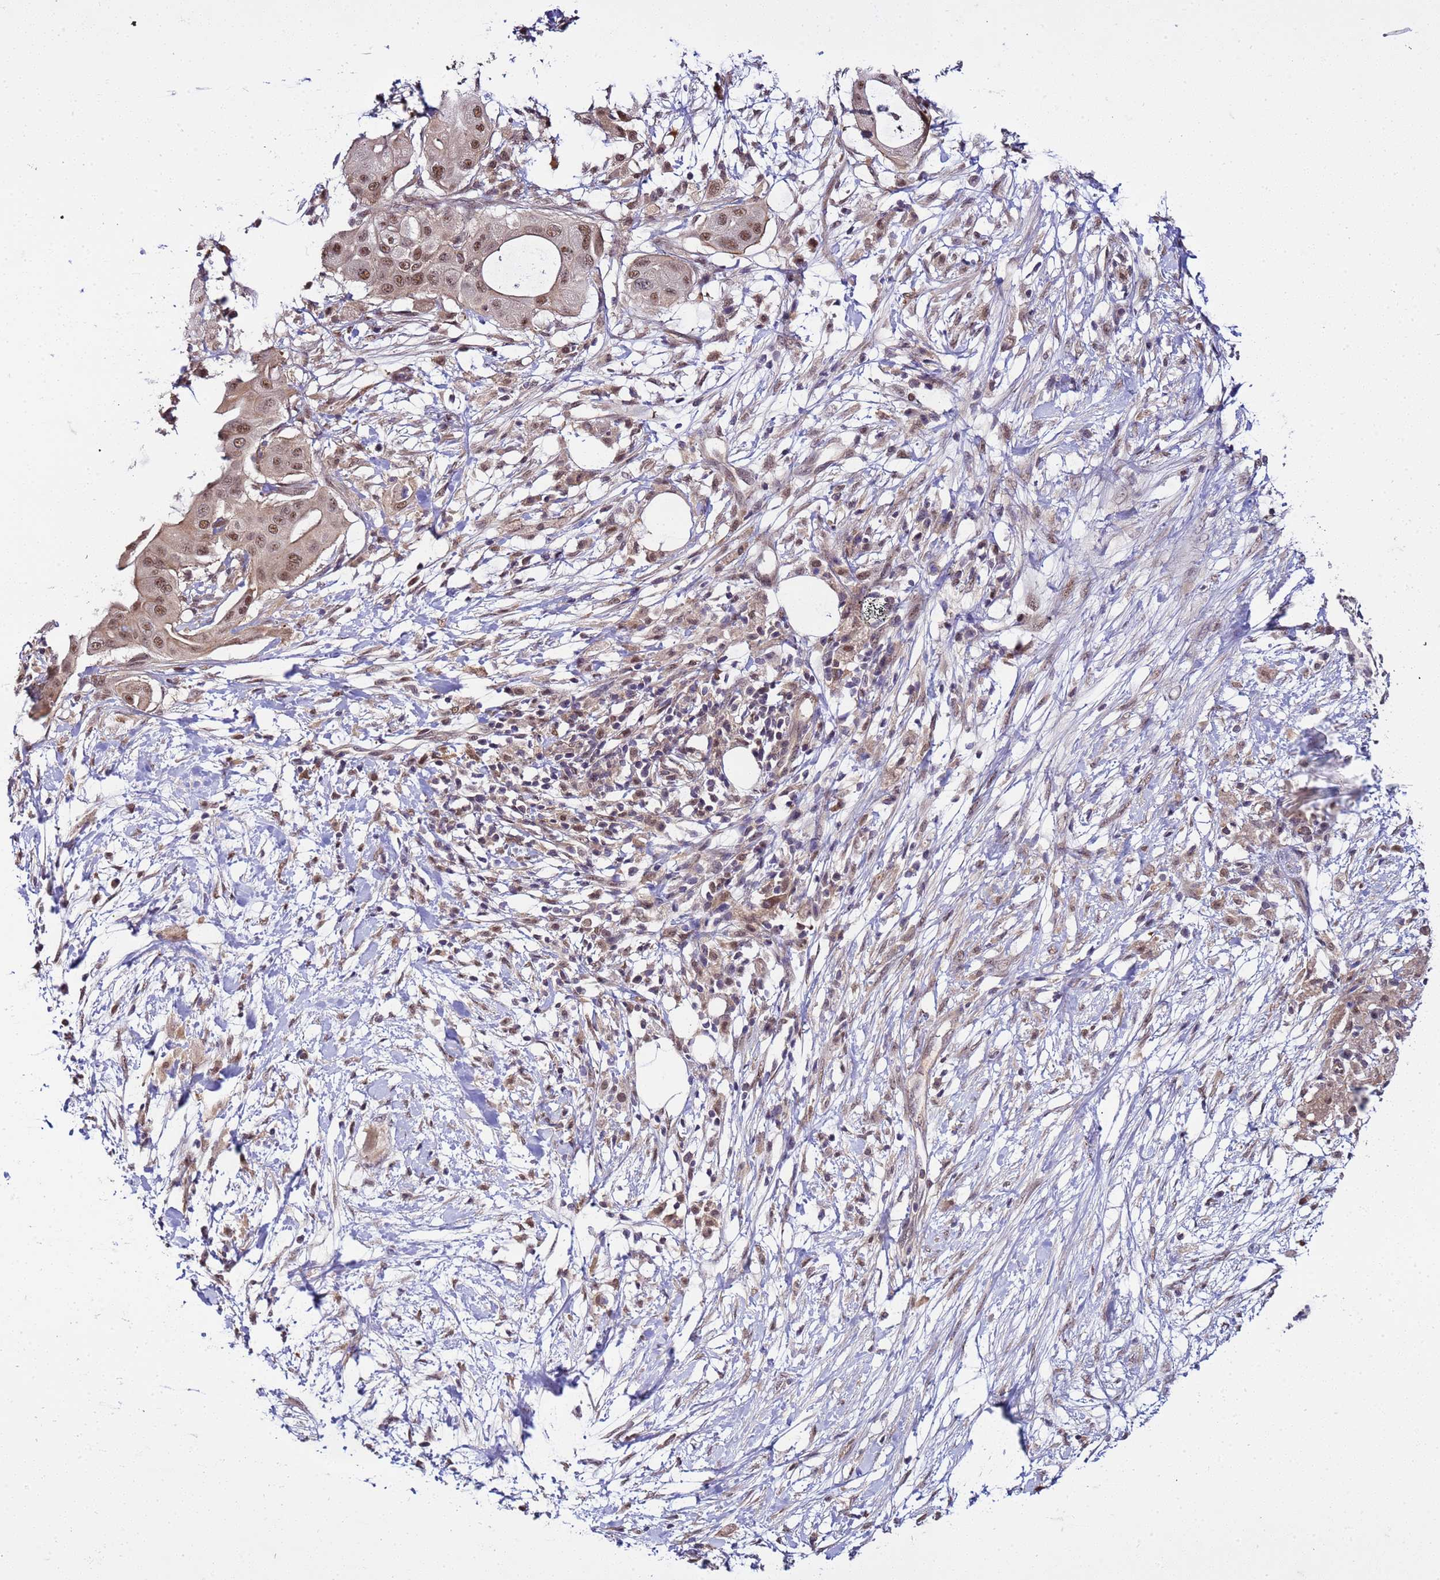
{"staining": {"intensity": "moderate", "quantity": ">75%", "location": "cytoplasmic/membranous,nuclear"}, "tissue": "pancreatic cancer", "cell_type": "Tumor cells", "image_type": "cancer", "snomed": [{"axis": "morphology", "description": "Adenocarcinoma, NOS"}, {"axis": "topography", "description": "Pancreas"}], "caption": "Immunohistochemistry (IHC) (DAB) staining of adenocarcinoma (pancreatic) shows moderate cytoplasmic/membranous and nuclear protein positivity in approximately >75% of tumor cells. (DAB IHC, brown staining for protein, blue staining for nuclei).", "gene": "GEN1", "patient": {"sex": "male", "age": 68}}